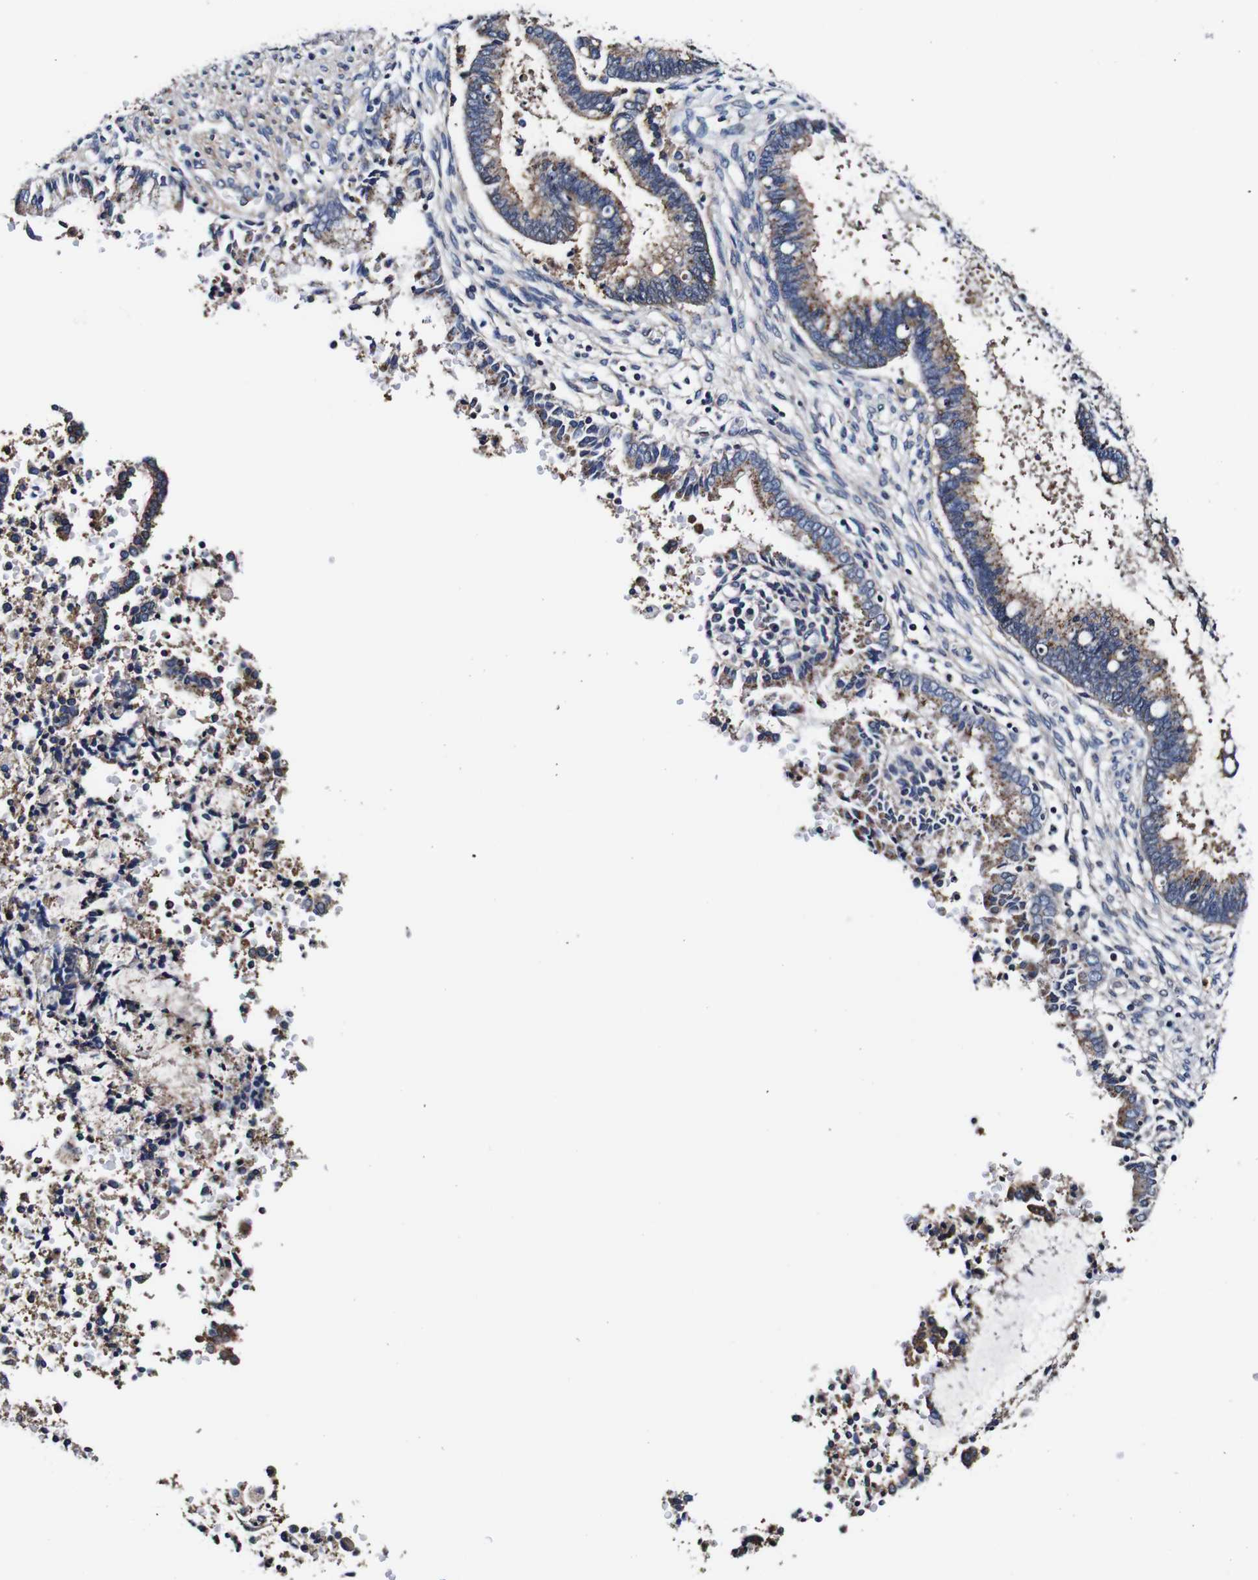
{"staining": {"intensity": "weak", "quantity": ">75%", "location": "cytoplasmic/membranous"}, "tissue": "cervical cancer", "cell_type": "Tumor cells", "image_type": "cancer", "snomed": [{"axis": "morphology", "description": "Adenocarcinoma, NOS"}, {"axis": "topography", "description": "Cervix"}], "caption": "A low amount of weak cytoplasmic/membranous staining is identified in approximately >75% of tumor cells in adenocarcinoma (cervical) tissue. (Stains: DAB in brown, nuclei in blue, Microscopy: brightfield microscopy at high magnification).", "gene": "PDCD6IP", "patient": {"sex": "female", "age": 44}}